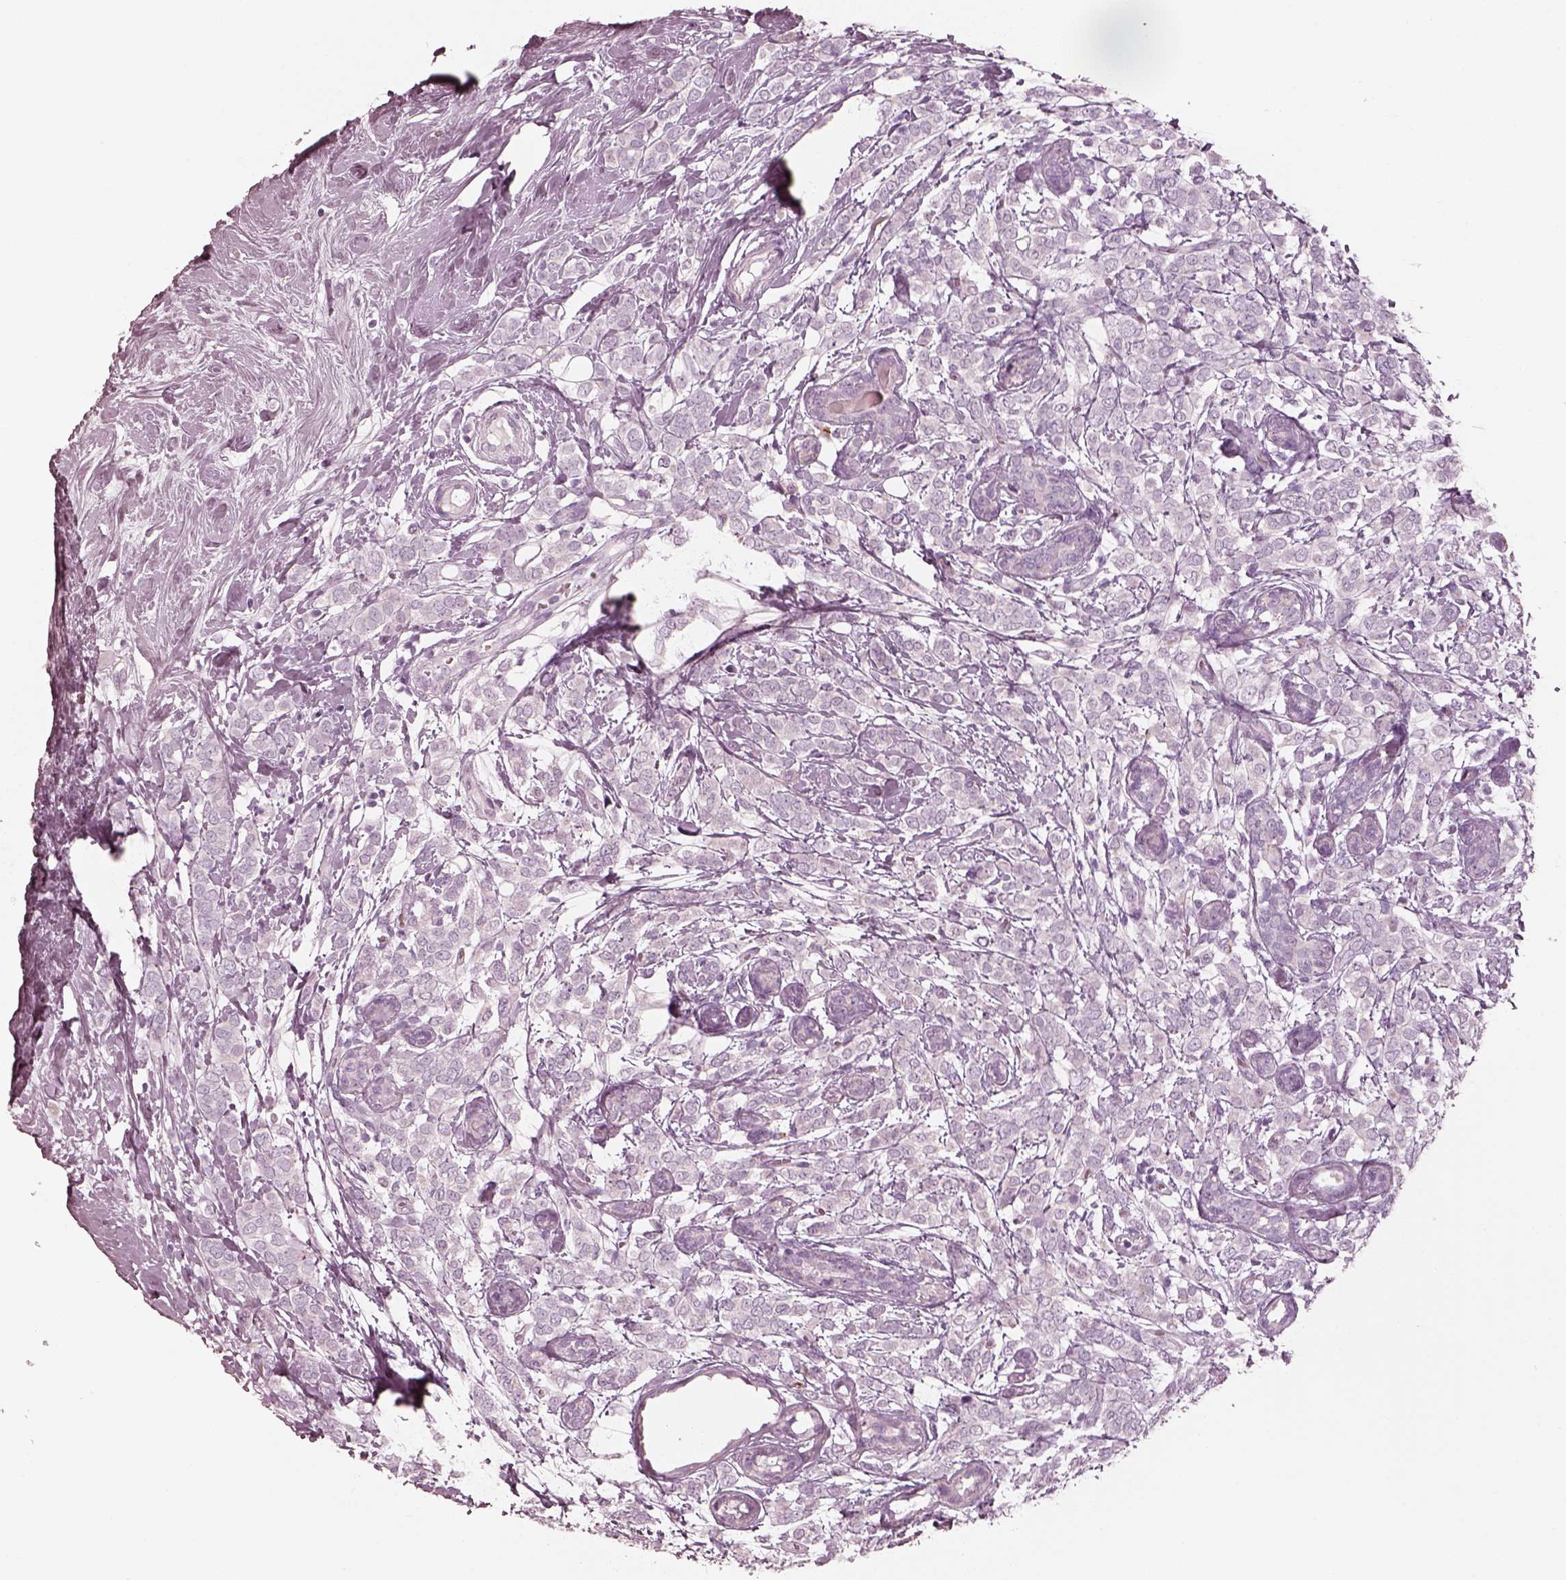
{"staining": {"intensity": "negative", "quantity": "none", "location": "none"}, "tissue": "breast cancer", "cell_type": "Tumor cells", "image_type": "cancer", "snomed": [{"axis": "morphology", "description": "Lobular carcinoma"}, {"axis": "topography", "description": "Breast"}], "caption": "The immunohistochemistry (IHC) image has no significant staining in tumor cells of breast cancer tissue.", "gene": "R3HDML", "patient": {"sex": "female", "age": 49}}